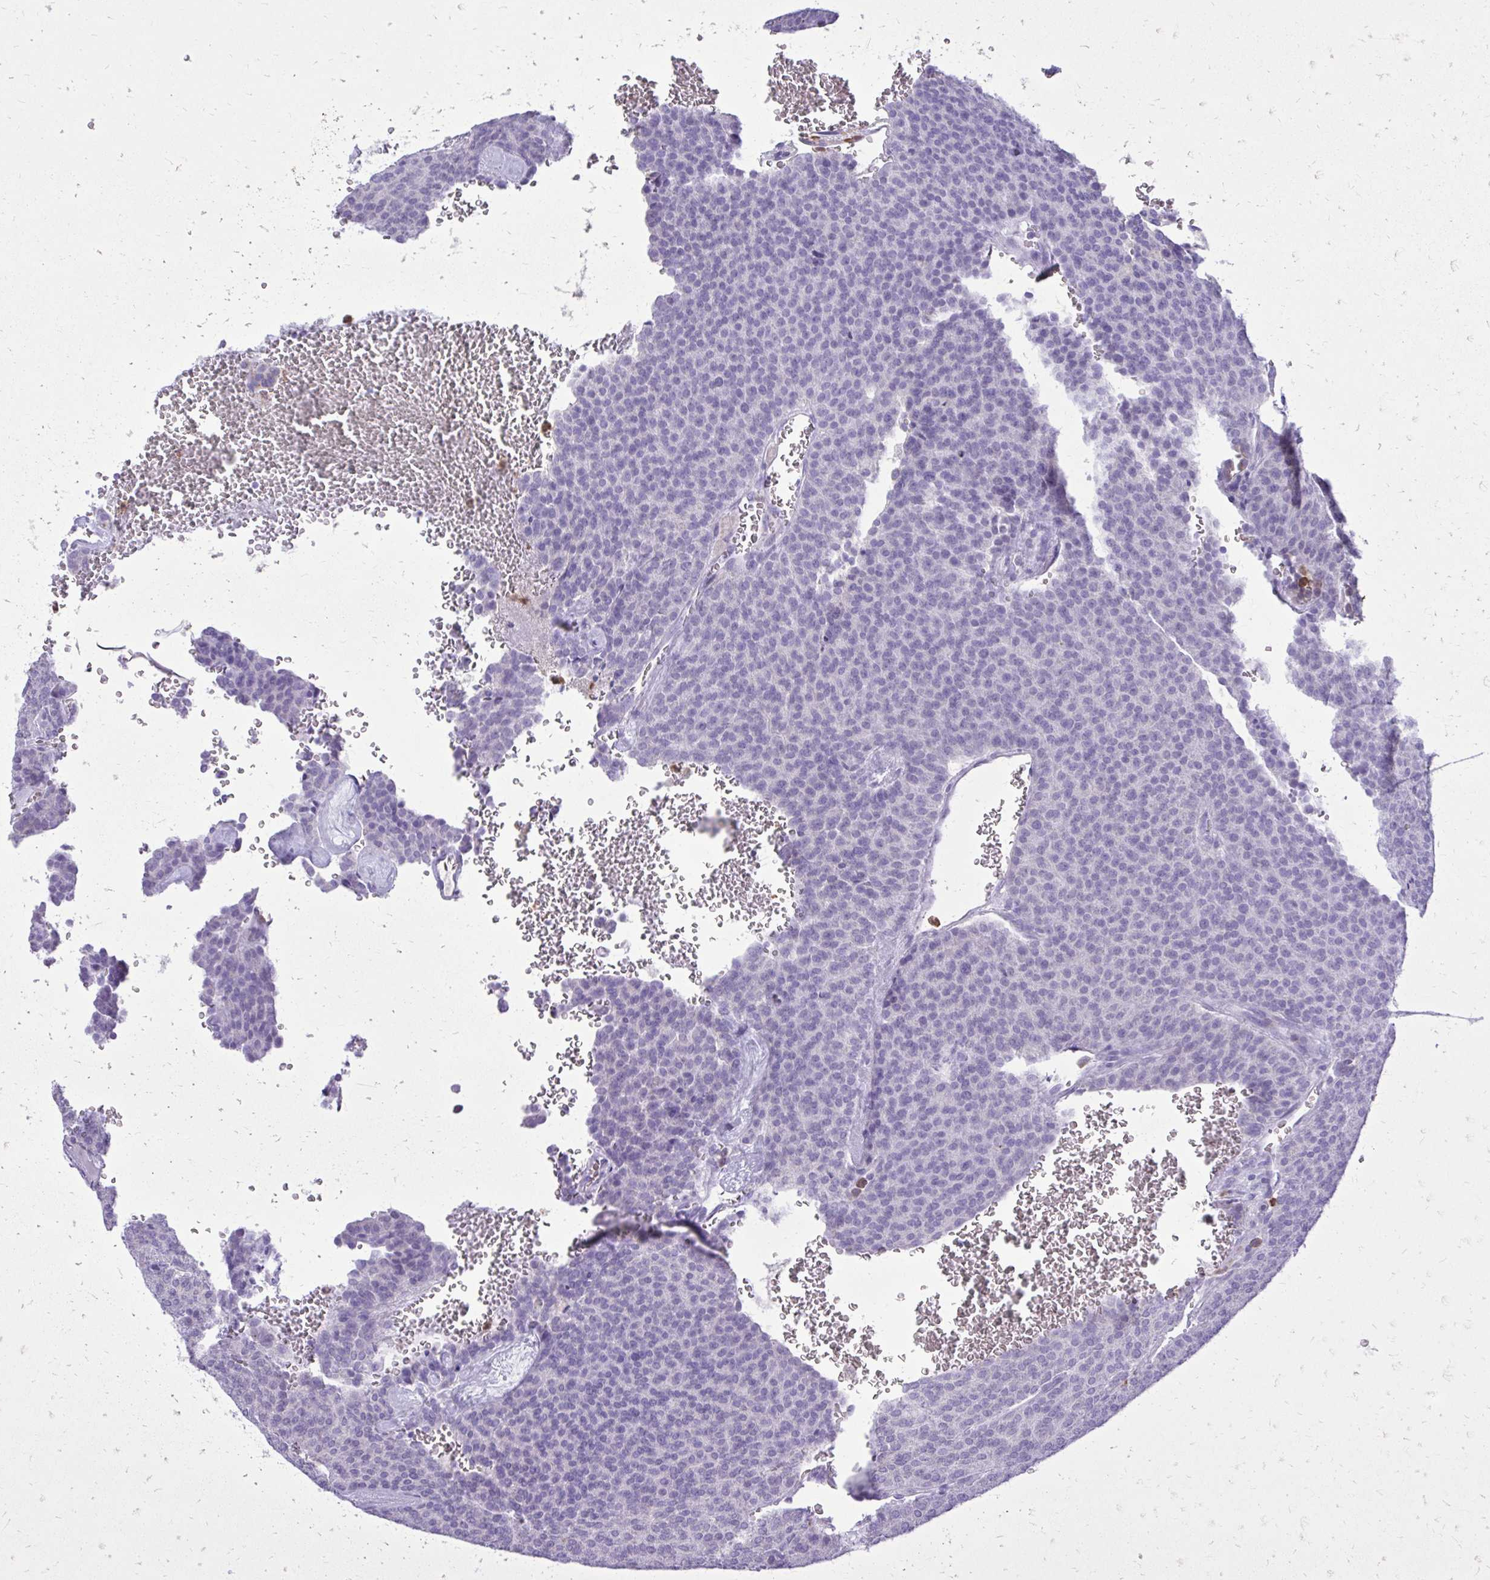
{"staining": {"intensity": "negative", "quantity": "none", "location": "none"}, "tissue": "carcinoid", "cell_type": "Tumor cells", "image_type": "cancer", "snomed": [{"axis": "morphology", "description": "Carcinoid, malignant, NOS"}, {"axis": "topography", "description": "Lung"}], "caption": "Immunohistochemistry image of malignant carcinoid stained for a protein (brown), which exhibits no positivity in tumor cells. (Brightfield microscopy of DAB (3,3'-diaminobenzidine) immunohistochemistry (IHC) at high magnification).", "gene": "CAT", "patient": {"sex": "male", "age": 61}}